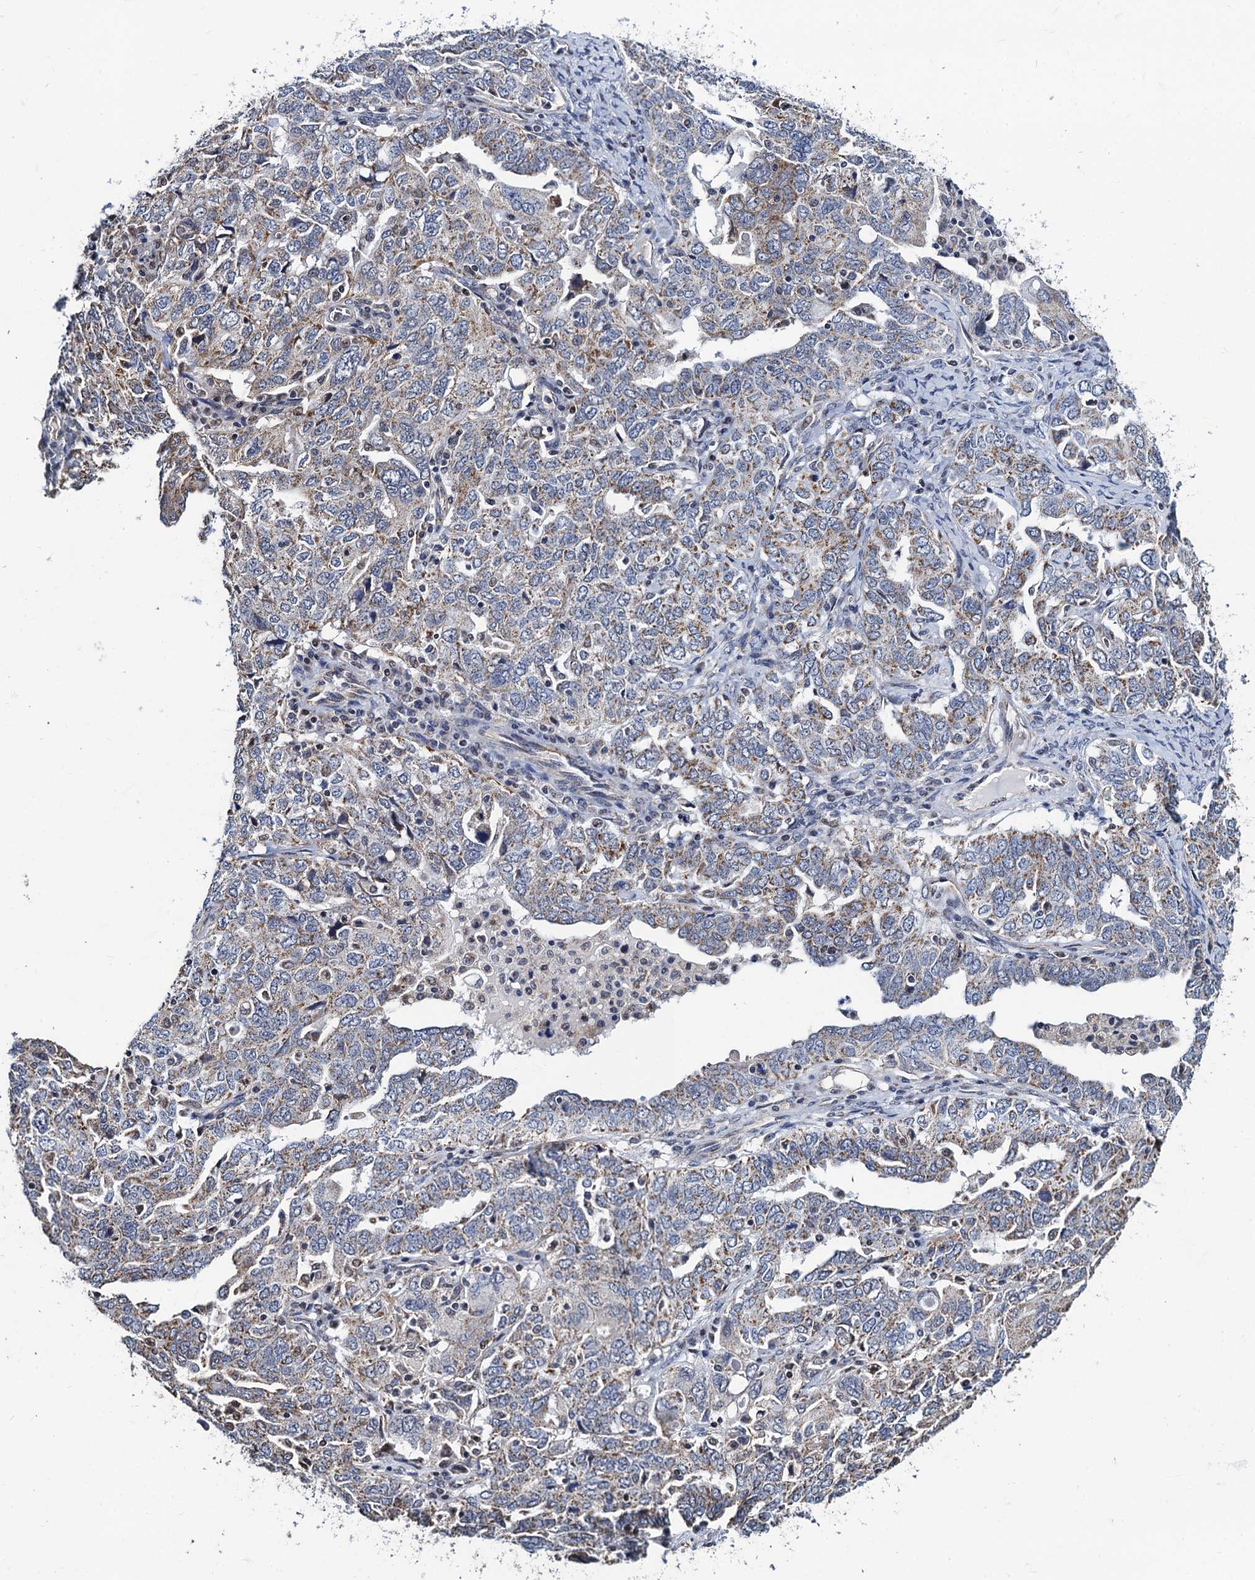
{"staining": {"intensity": "moderate", "quantity": "25%-75%", "location": "cytoplasmic/membranous"}, "tissue": "ovarian cancer", "cell_type": "Tumor cells", "image_type": "cancer", "snomed": [{"axis": "morphology", "description": "Carcinoma, endometroid"}, {"axis": "topography", "description": "Ovary"}], "caption": "Brown immunohistochemical staining in ovarian cancer reveals moderate cytoplasmic/membranous expression in approximately 25%-75% of tumor cells.", "gene": "PTCD3", "patient": {"sex": "female", "age": 62}}